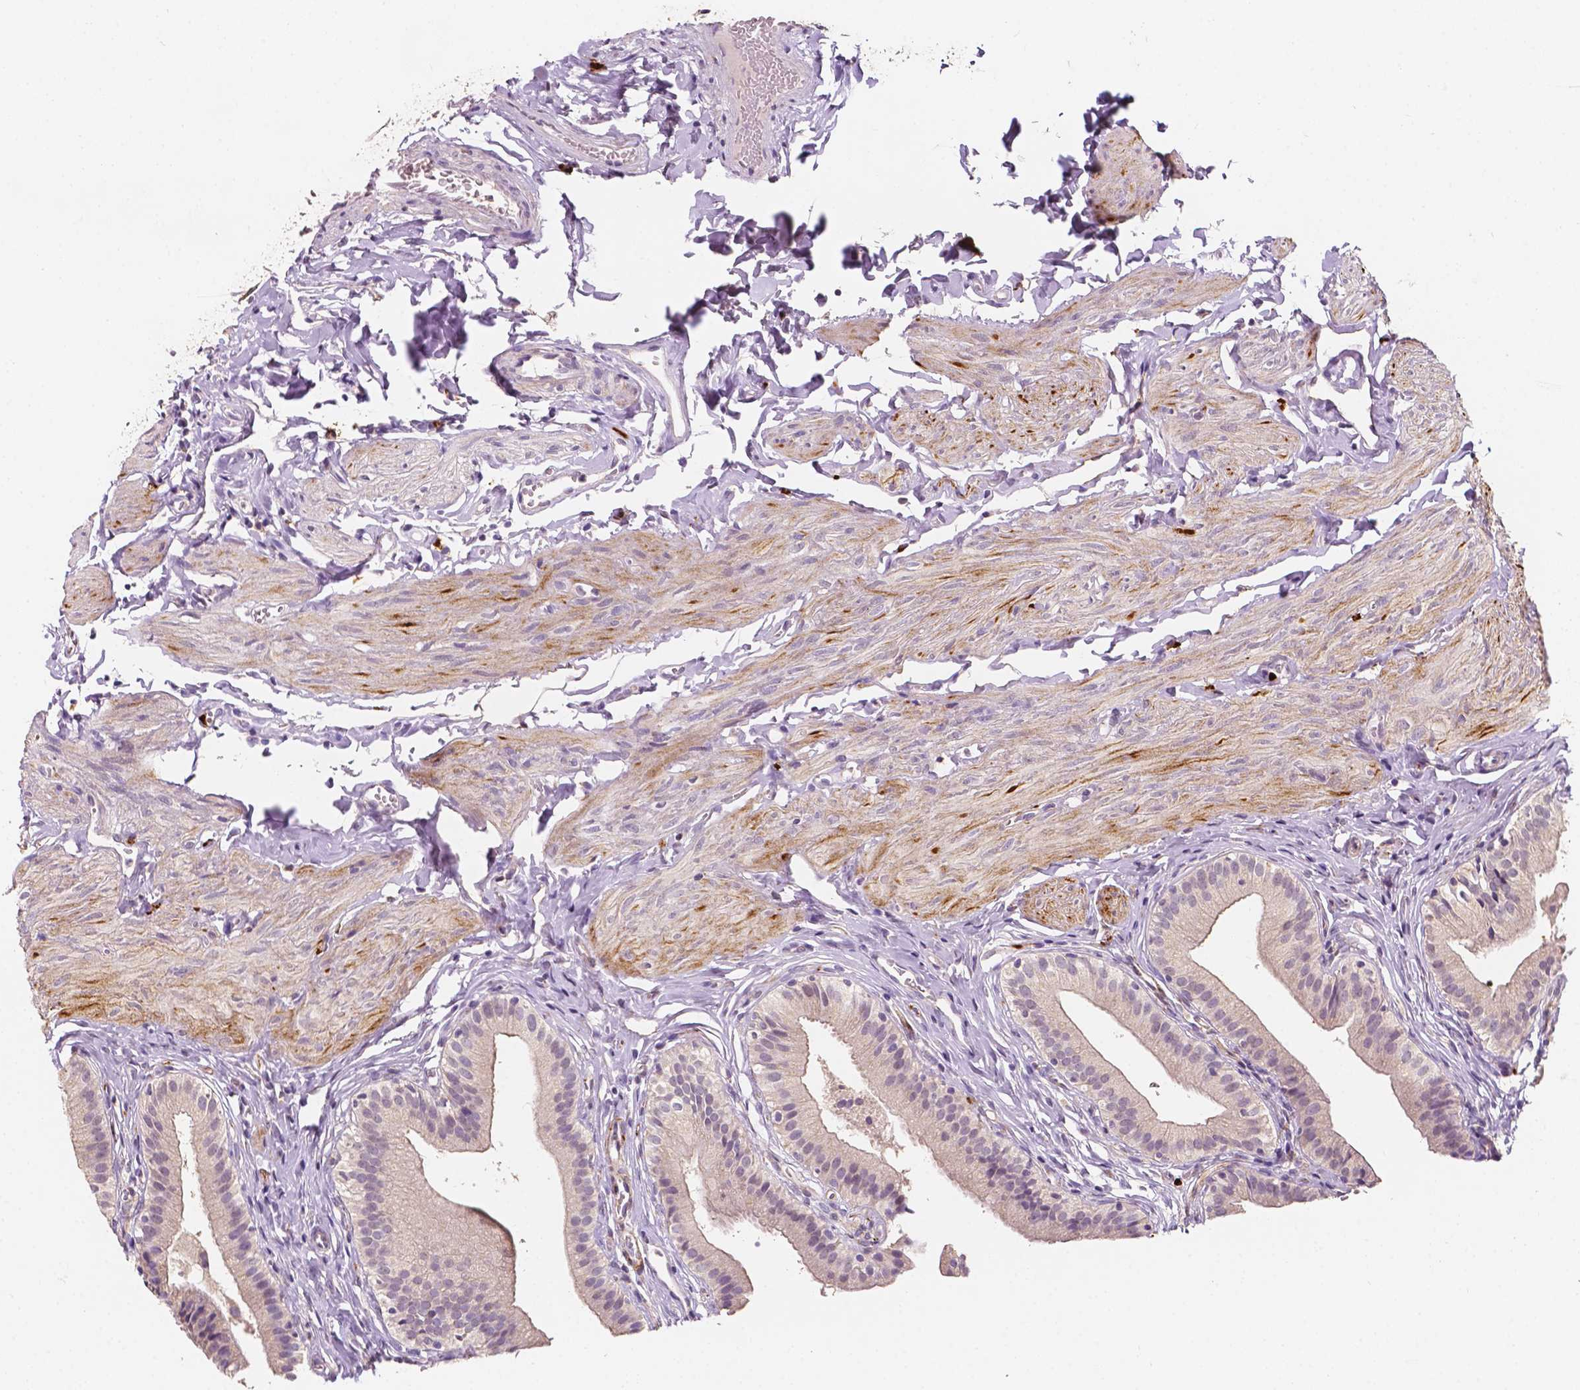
{"staining": {"intensity": "negative", "quantity": "none", "location": "none"}, "tissue": "gallbladder", "cell_type": "Glandular cells", "image_type": "normal", "snomed": [{"axis": "morphology", "description": "Normal tissue, NOS"}, {"axis": "topography", "description": "Gallbladder"}], "caption": "DAB (3,3'-diaminobenzidine) immunohistochemical staining of unremarkable human gallbladder displays no significant expression in glandular cells.", "gene": "SIRT2", "patient": {"sex": "female", "age": 47}}